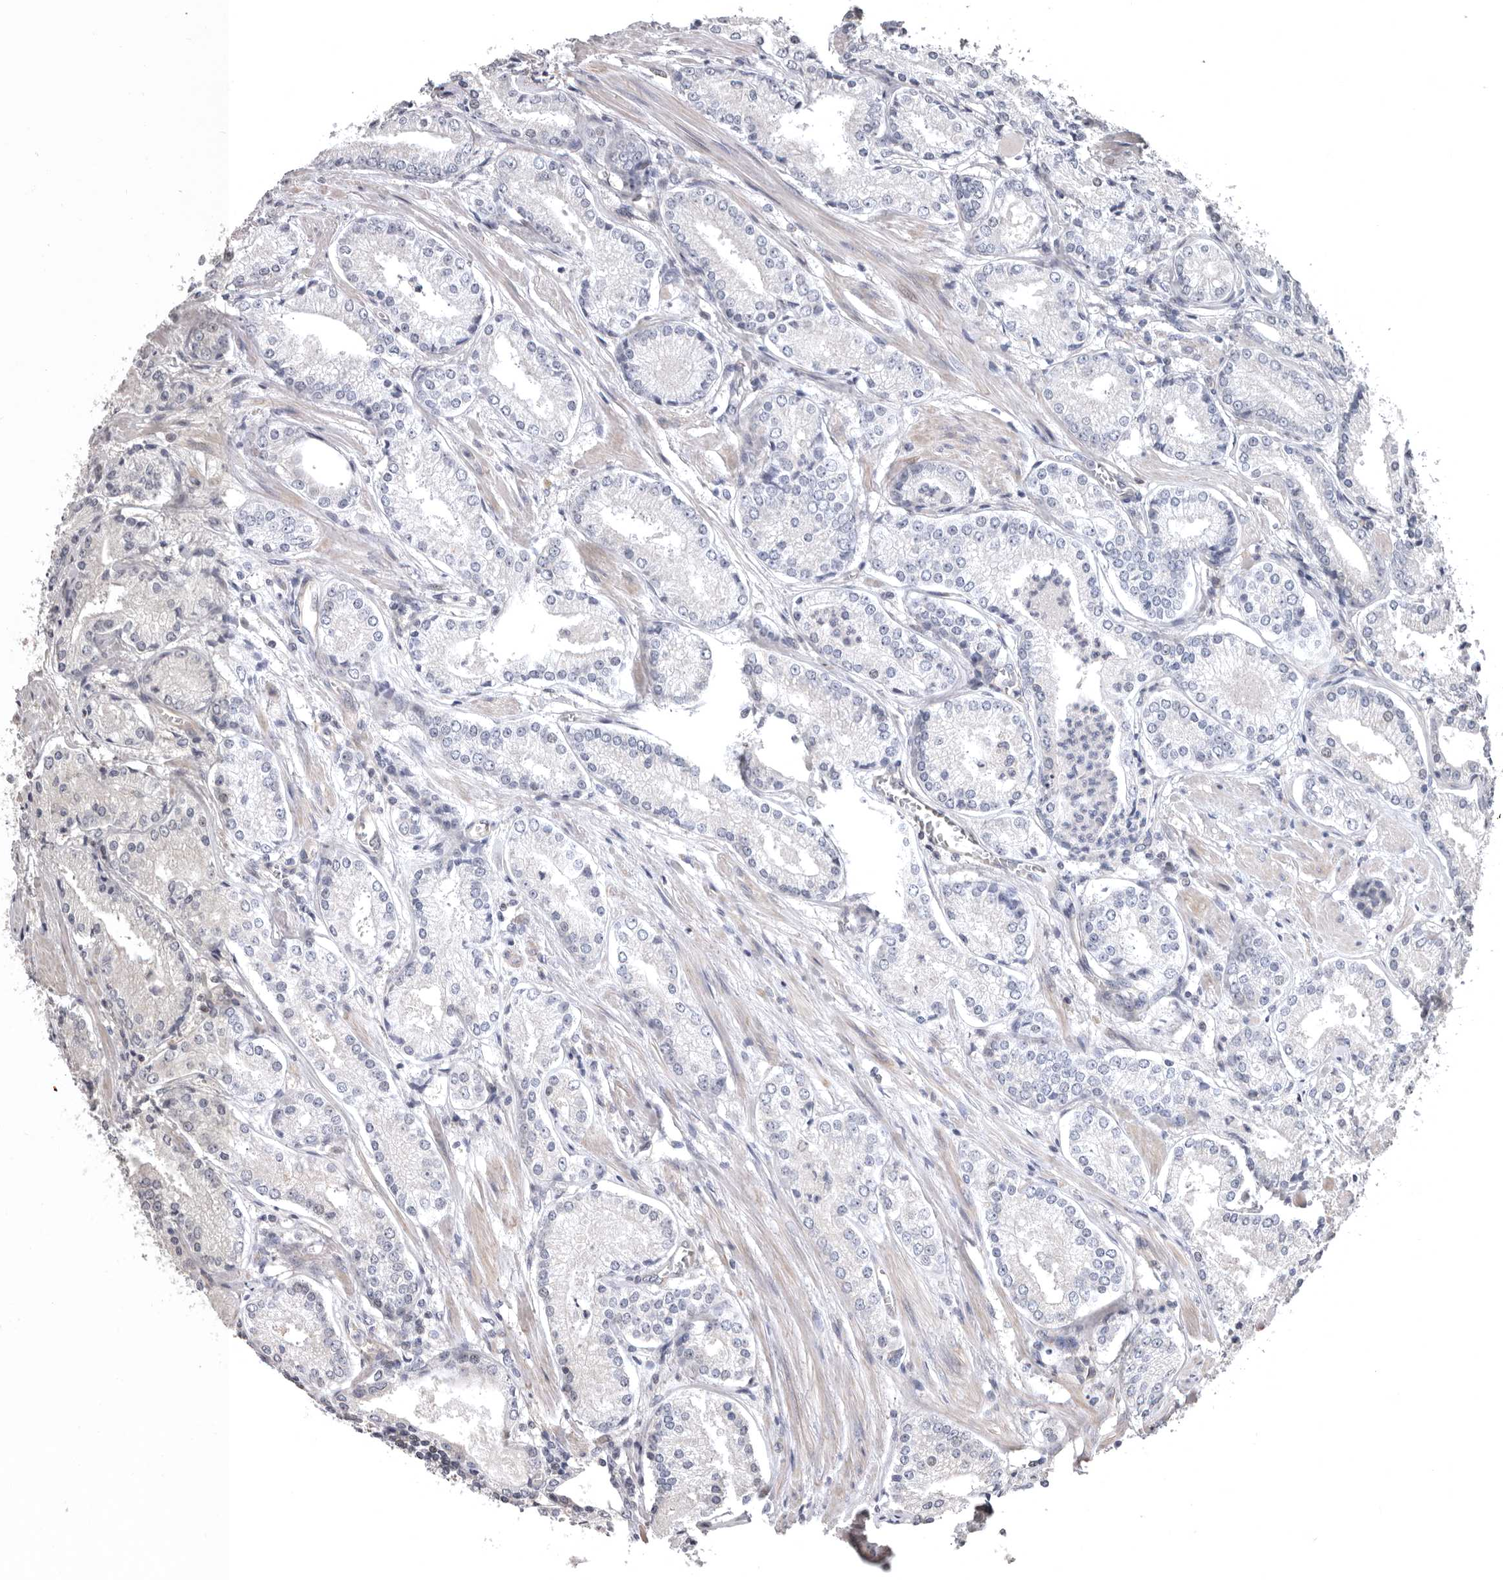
{"staining": {"intensity": "negative", "quantity": "none", "location": "none"}, "tissue": "prostate cancer", "cell_type": "Tumor cells", "image_type": "cancer", "snomed": [{"axis": "morphology", "description": "Adenocarcinoma, Low grade"}, {"axis": "topography", "description": "Prostate"}], "caption": "High power microscopy histopathology image of an immunohistochemistry (IHC) histopathology image of prostate adenocarcinoma (low-grade), revealing no significant expression in tumor cells.", "gene": "RNF217", "patient": {"sex": "male", "age": 54}}